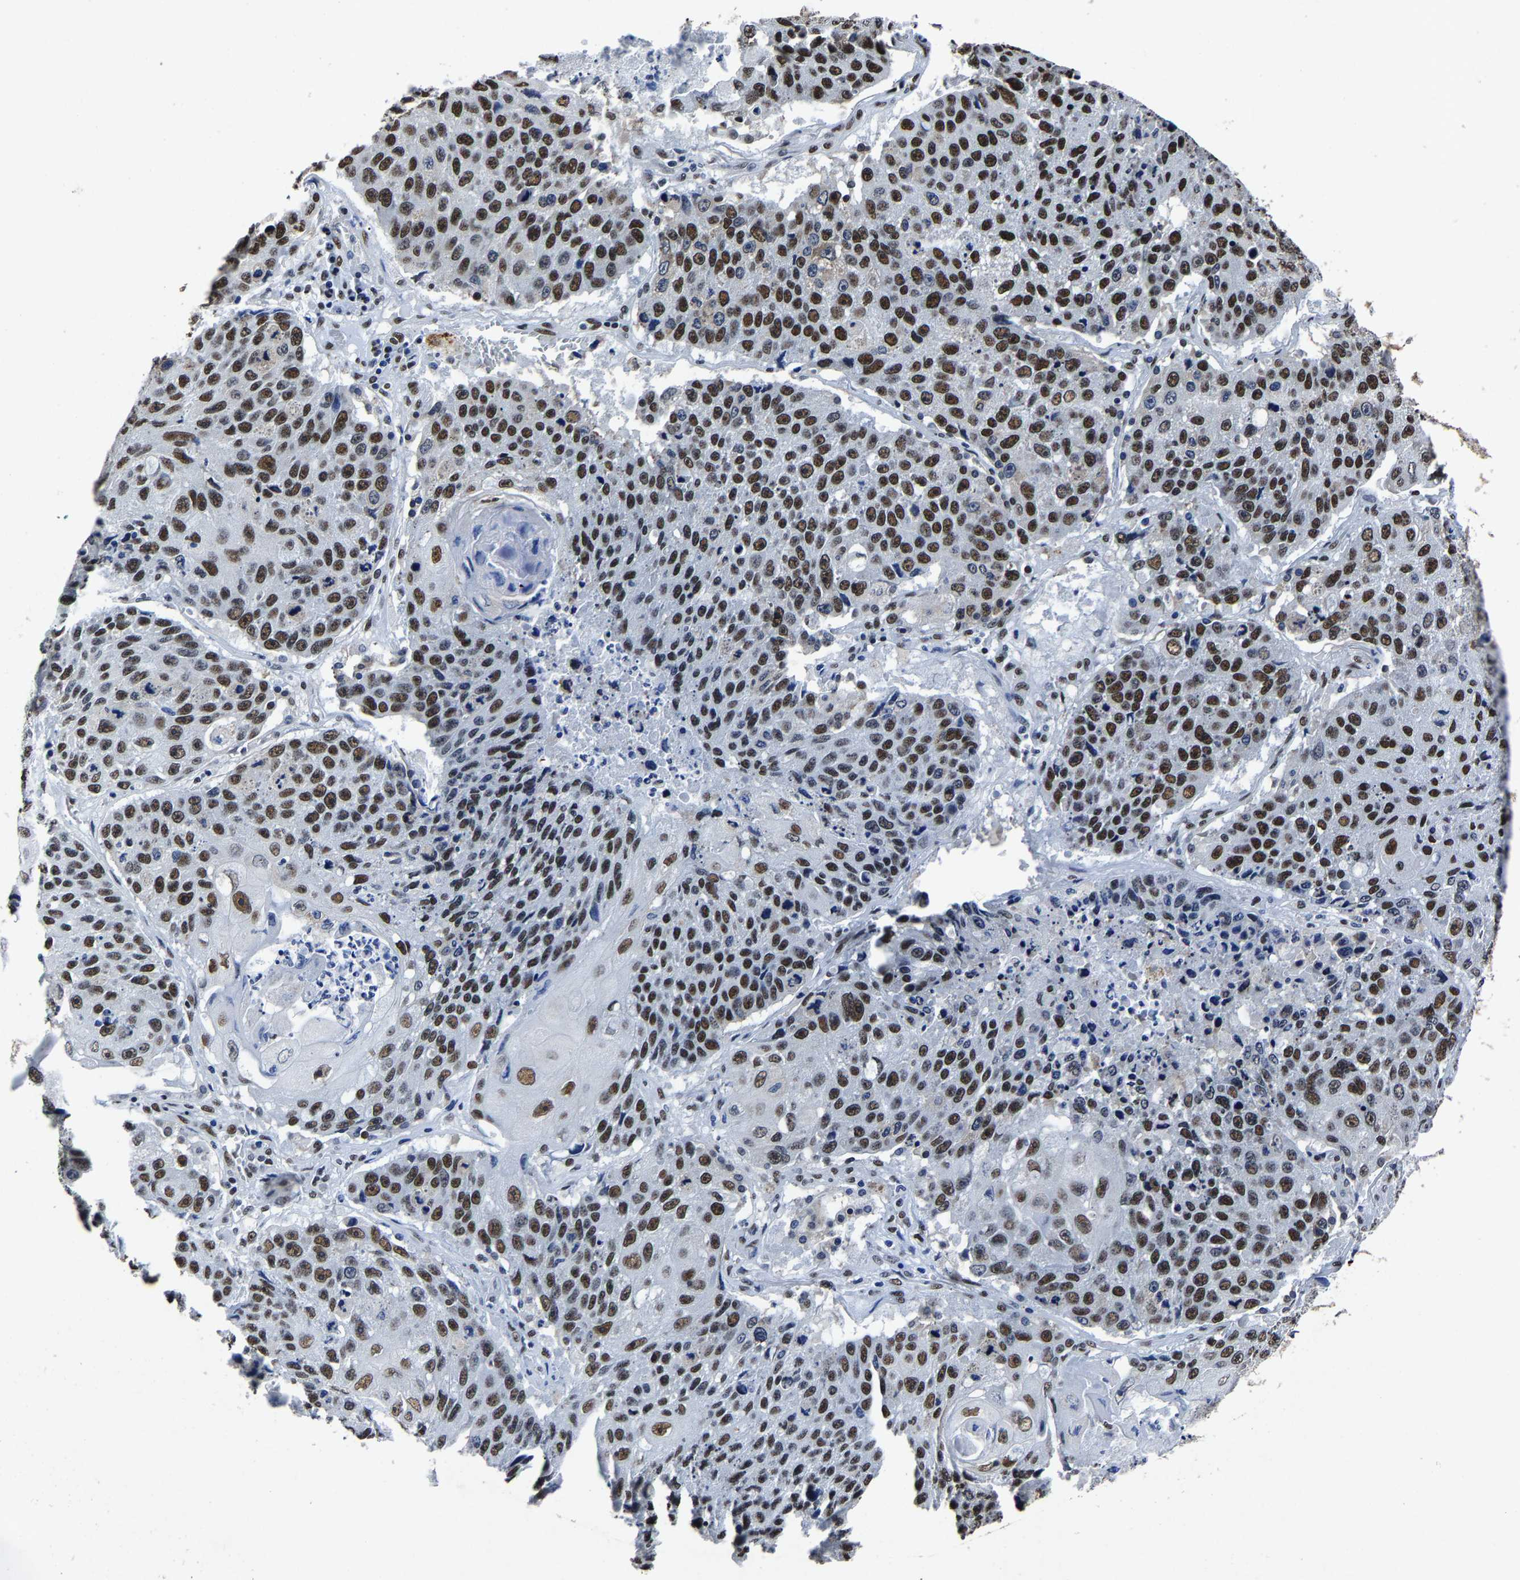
{"staining": {"intensity": "strong", "quantity": ">75%", "location": "nuclear"}, "tissue": "lung cancer", "cell_type": "Tumor cells", "image_type": "cancer", "snomed": [{"axis": "morphology", "description": "Squamous cell carcinoma, NOS"}, {"axis": "topography", "description": "Lung"}], "caption": "Immunohistochemistry (IHC) of lung cancer reveals high levels of strong nuclear staining in approximately >75% of tumor cells.", "gene": "RBM45", "patient": {"sex": "male", "age": 61}}